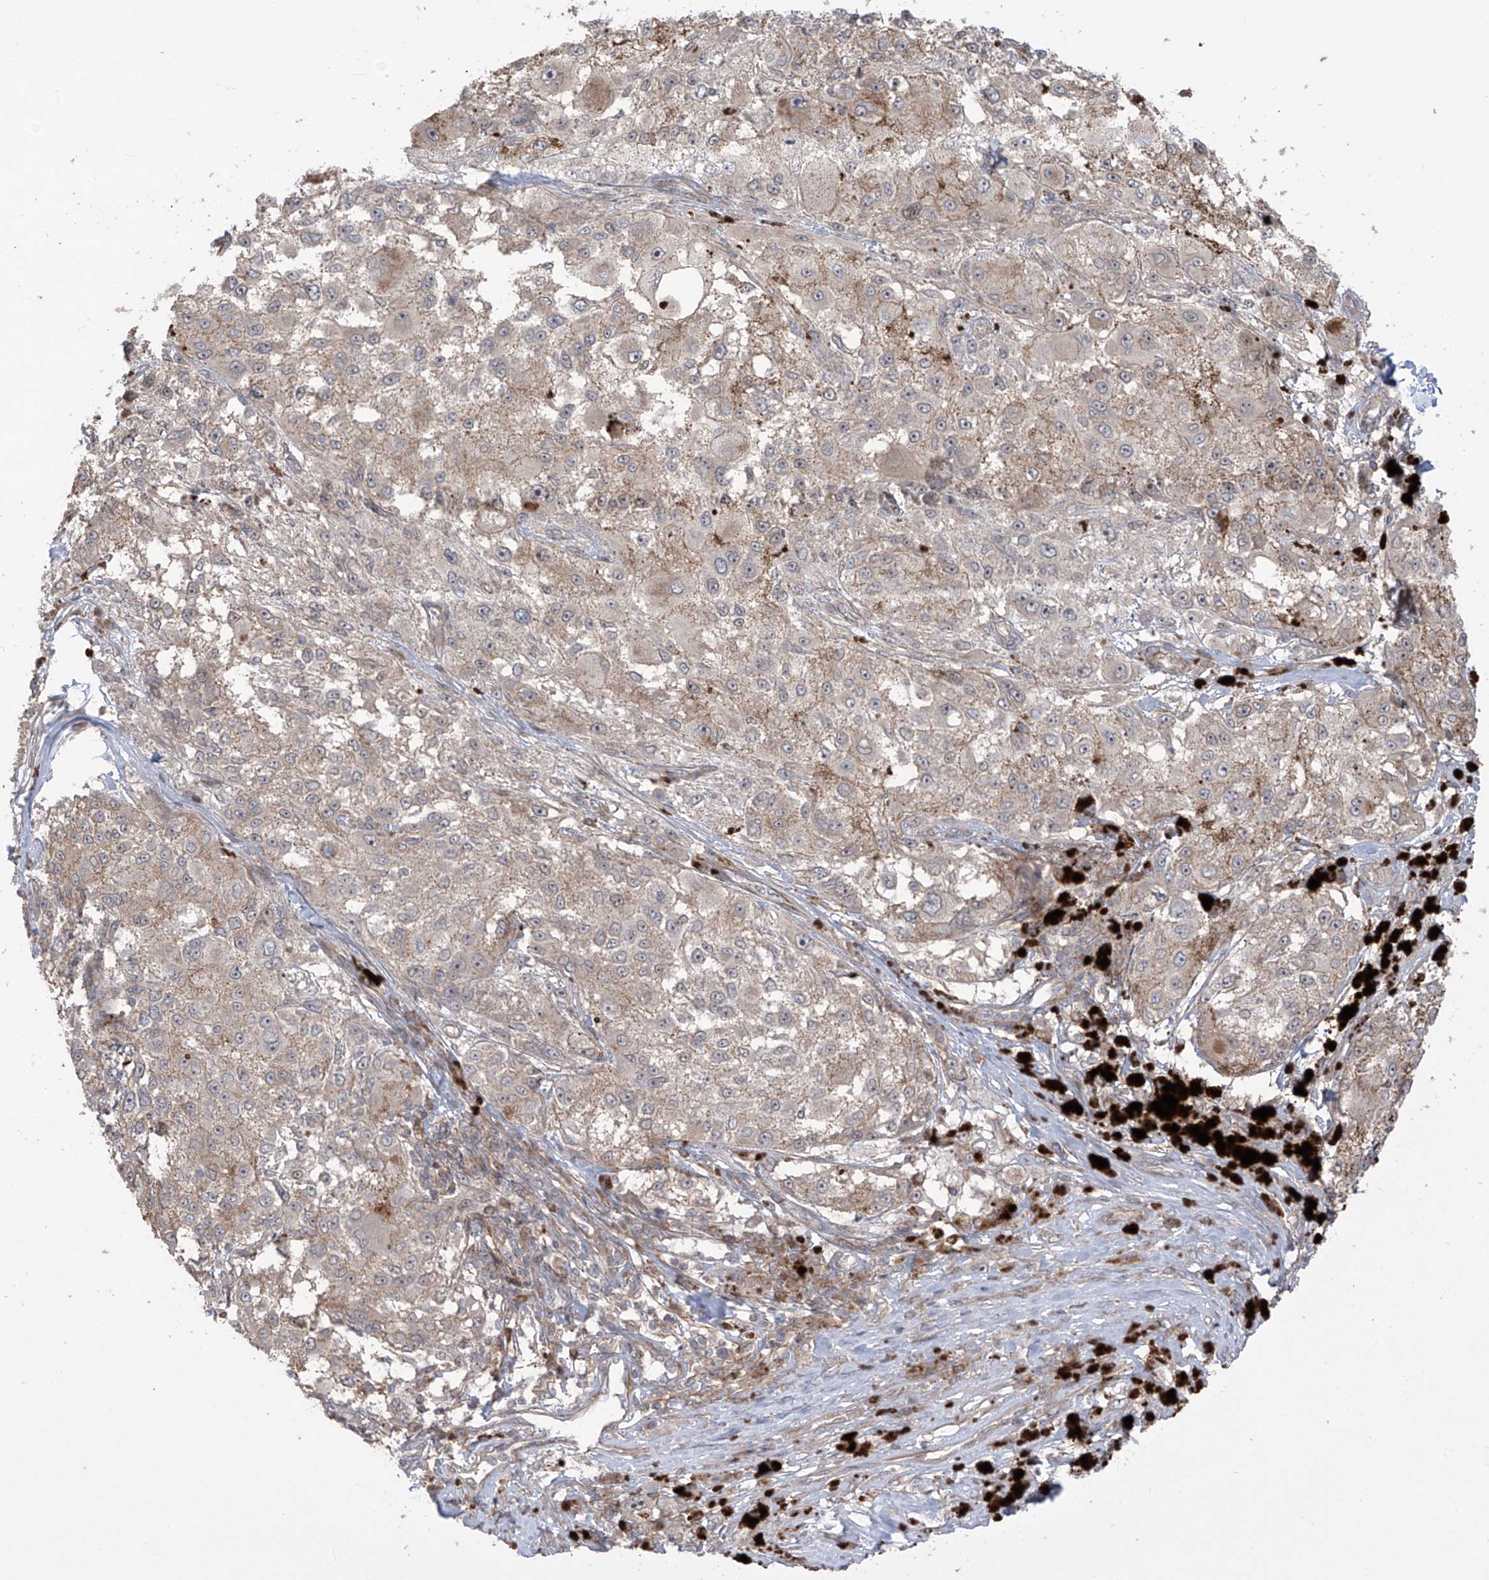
{"staining": {"intensity": "negative", "quantity": "none", "location": "none"}, "tissue": "melanoma", "cell_type": "Tumor cells", "image_type": "cancer", "snomed": [{"axis": "morphology", "description": "Necrosis, NOS"}, {"axis": "morphology", "description": "Malignant melanoma, NOS"}, {"axis": "topography", "description": "Skin"}], "caption": "DAB (3,3'-diaminobenzidine) immunohistochemical staining of human malignant melanoma shows no significant staining in tumor cells.", "gene": "LRRC74A", "patient": {"sex": "female", "age": 87}}